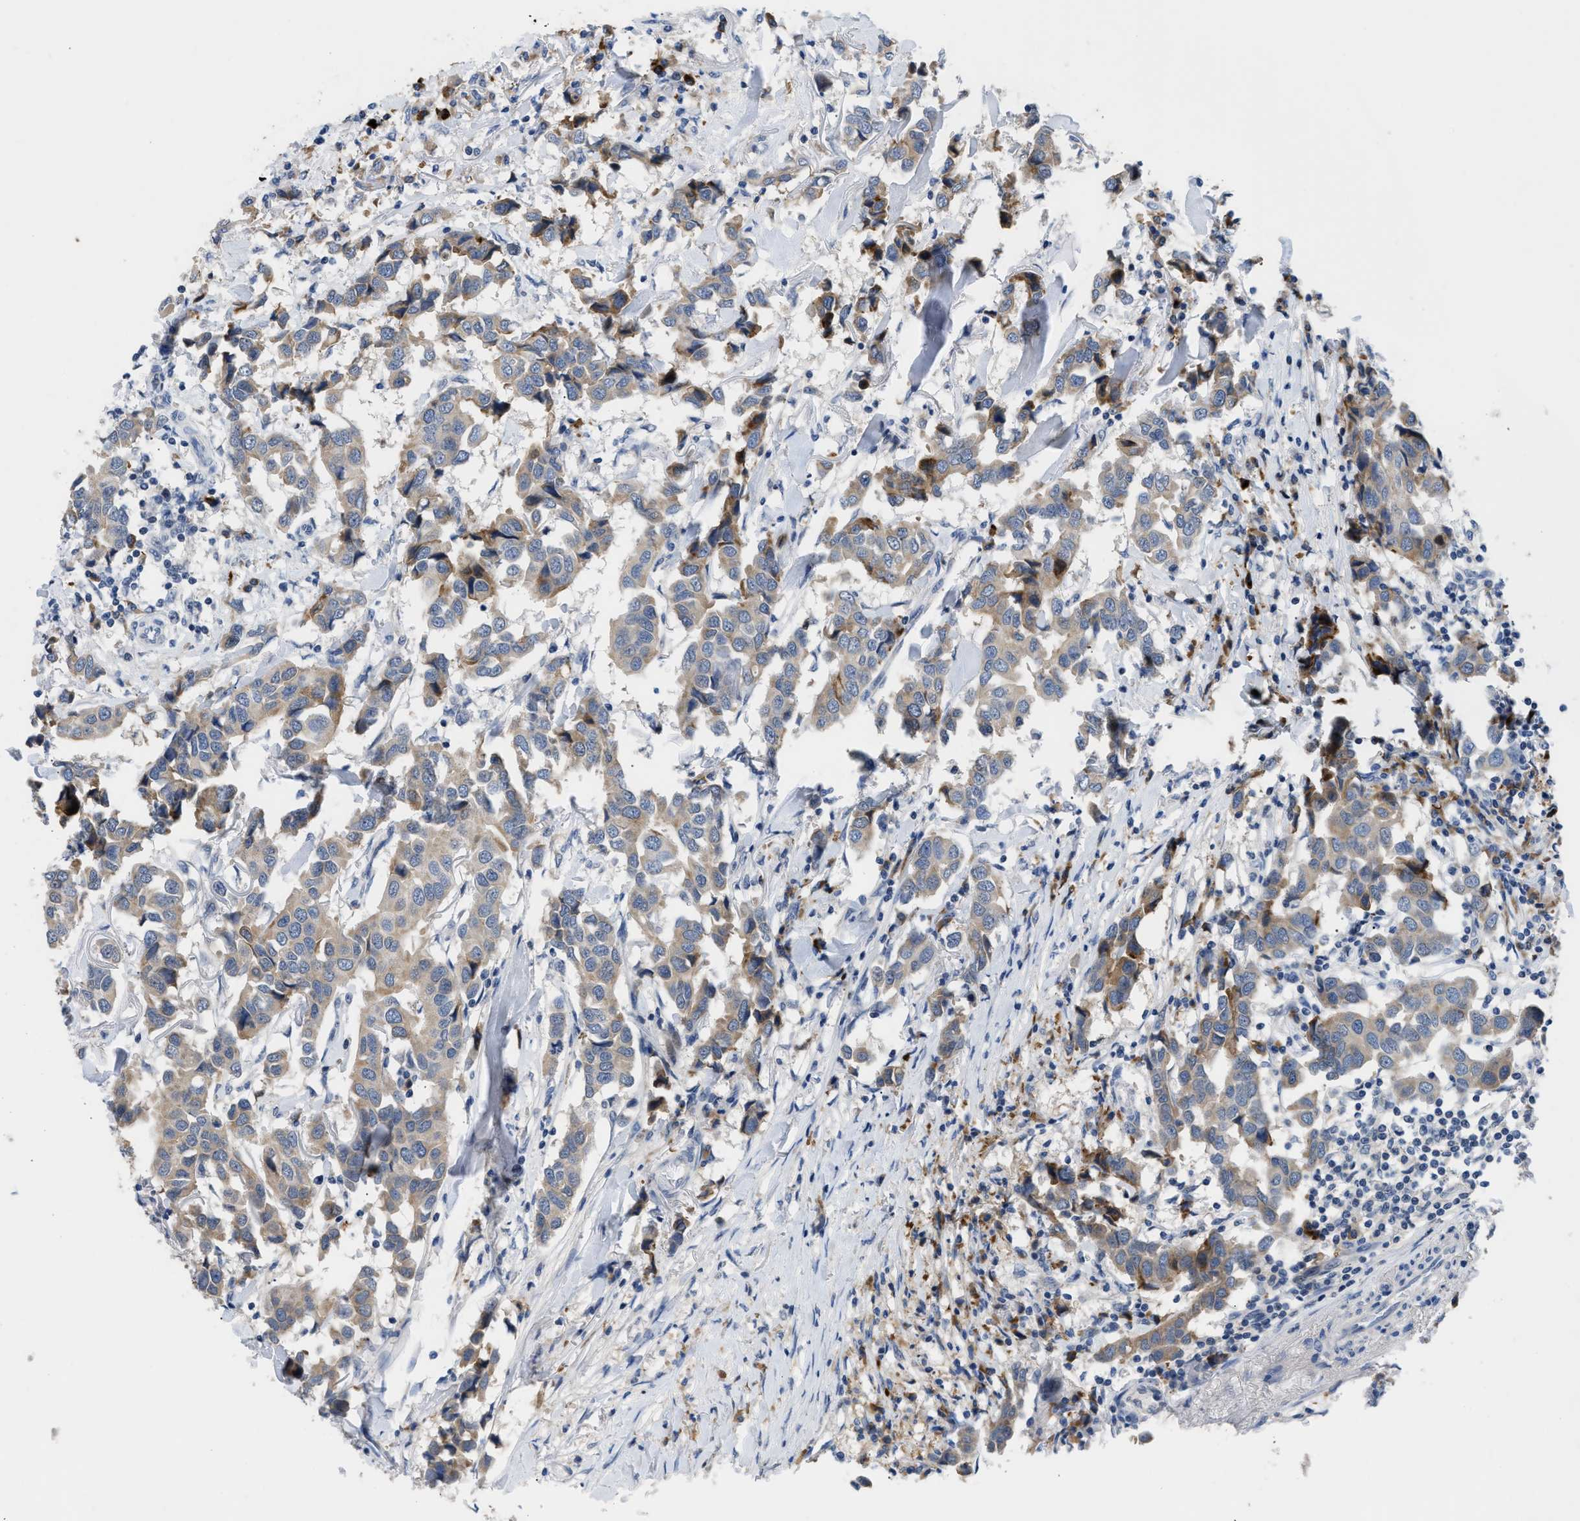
{"staining": {"intensity": "weak", "quantity": ">75%", "location": "cytoplasmic/membranous"}, "tissue": "breast cancer", "cell_type": "Tumor cells", "image_type": "cancer", "snomed": [{"axis": "morphology", "description": "Duct carcinoma"}, {"axis": "topography", "description": "Breast"}], "caption": "IHC image of neoplastic tissue: human invasive ductal carcinoma (breast) stained using immunohistochemistry (IHC) demonstrates low levels of weak protein expression localized specifically in the cytoplasmic/membranous of tumor cells, appearing as a cytoplasmic/membranous brown color.", "gene": "OR9K2", "patient": {"sex": "female", "age": 80}}